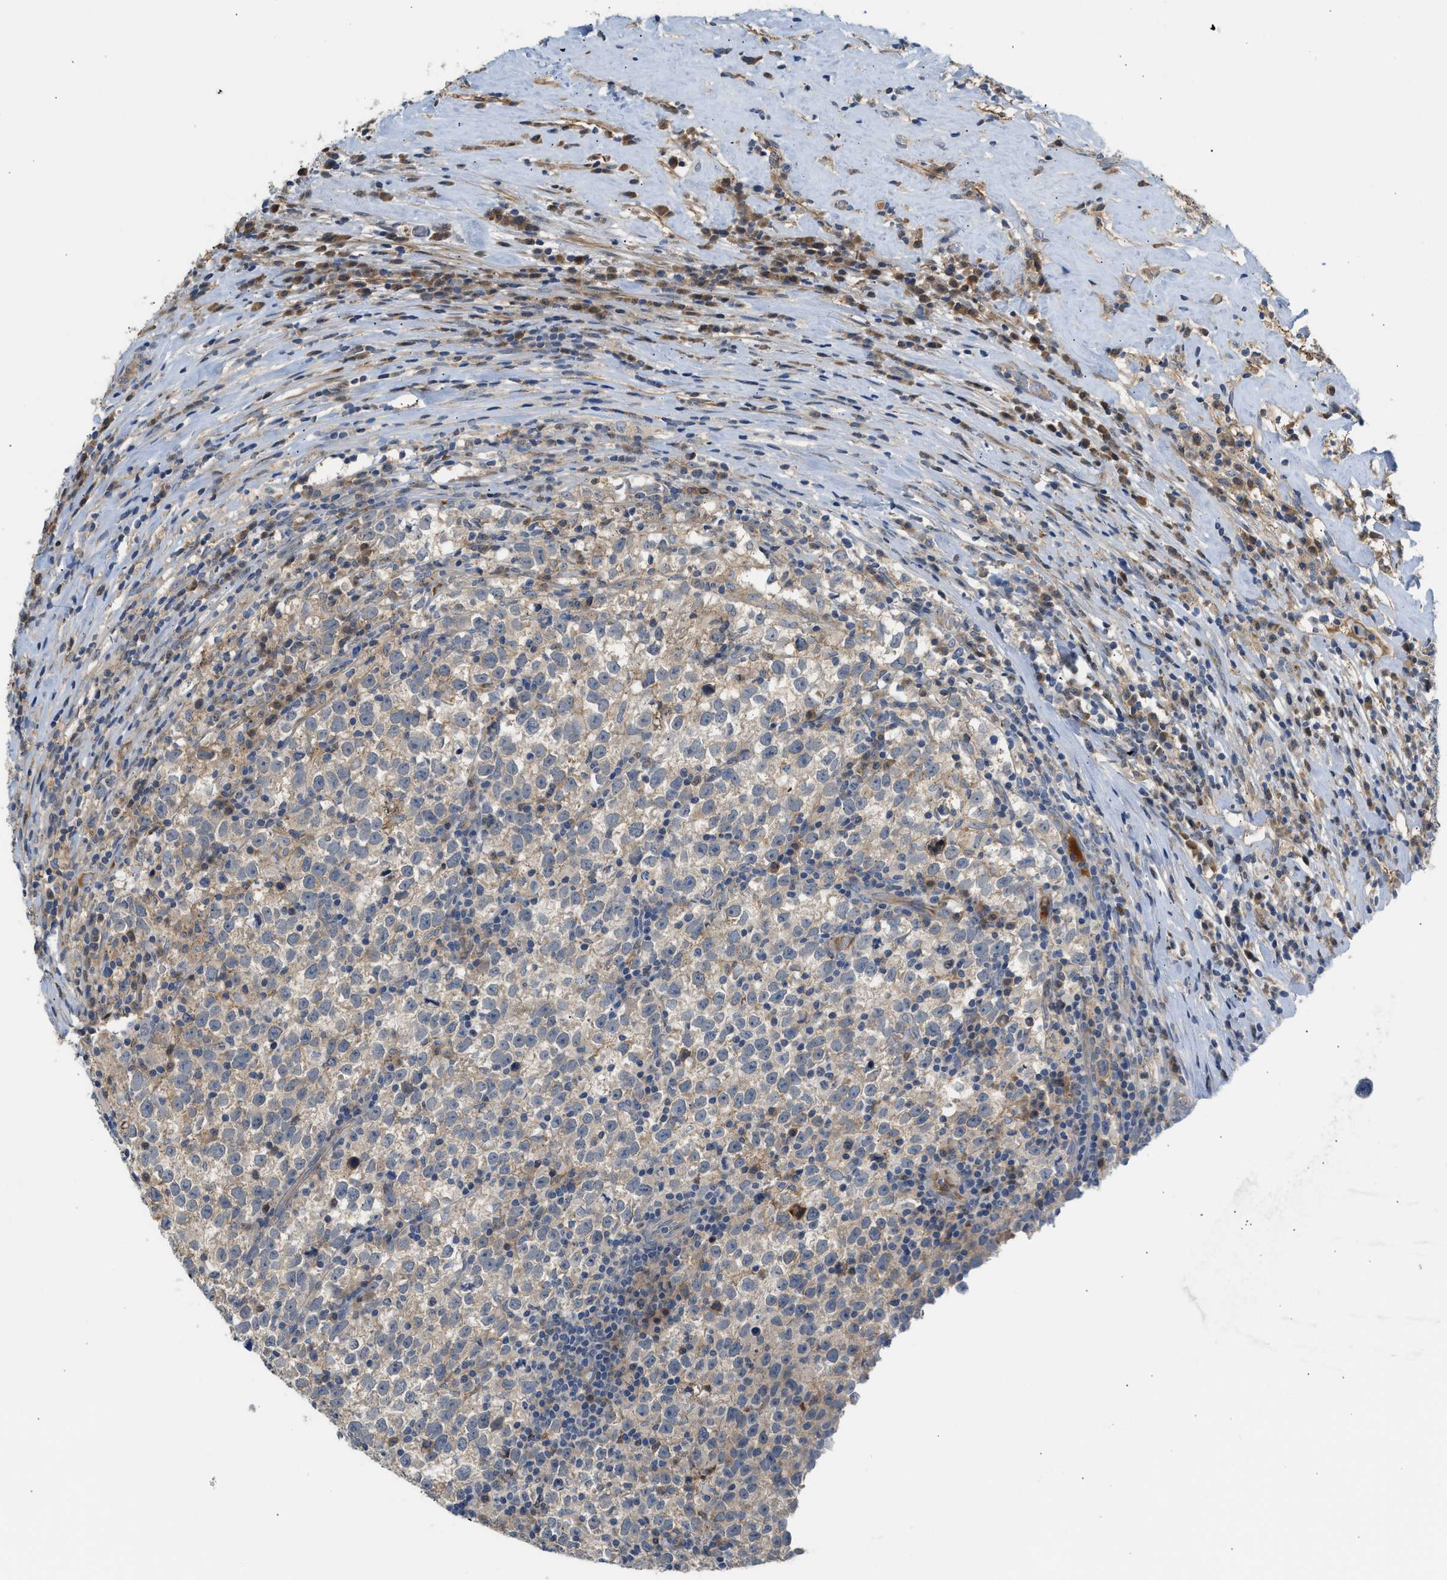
{"staining": {"intensity": "weak", "quantity": ">75%", "location": "cytoplasmic/membranous"}, "tissue": "testis cancer", "cell_type": "Tumor cells", "image_type": "cancer", "snomed": [{"axis": "morphology", "description": "Normal tissue, NOS"}, {"axis": "morphology", "description": "Seminoma, NOS"}, {"axis": "topography", "description": "Testis"}], "caption": "About >75% of tumor cells in seminoma (testis) demonstrate weak cytoplasmic/membranous protein positivity as visualized by brown immunohistochemical staining.", "gene": "RHBDF2", "patient": {"sex": "male", "age": 43}}